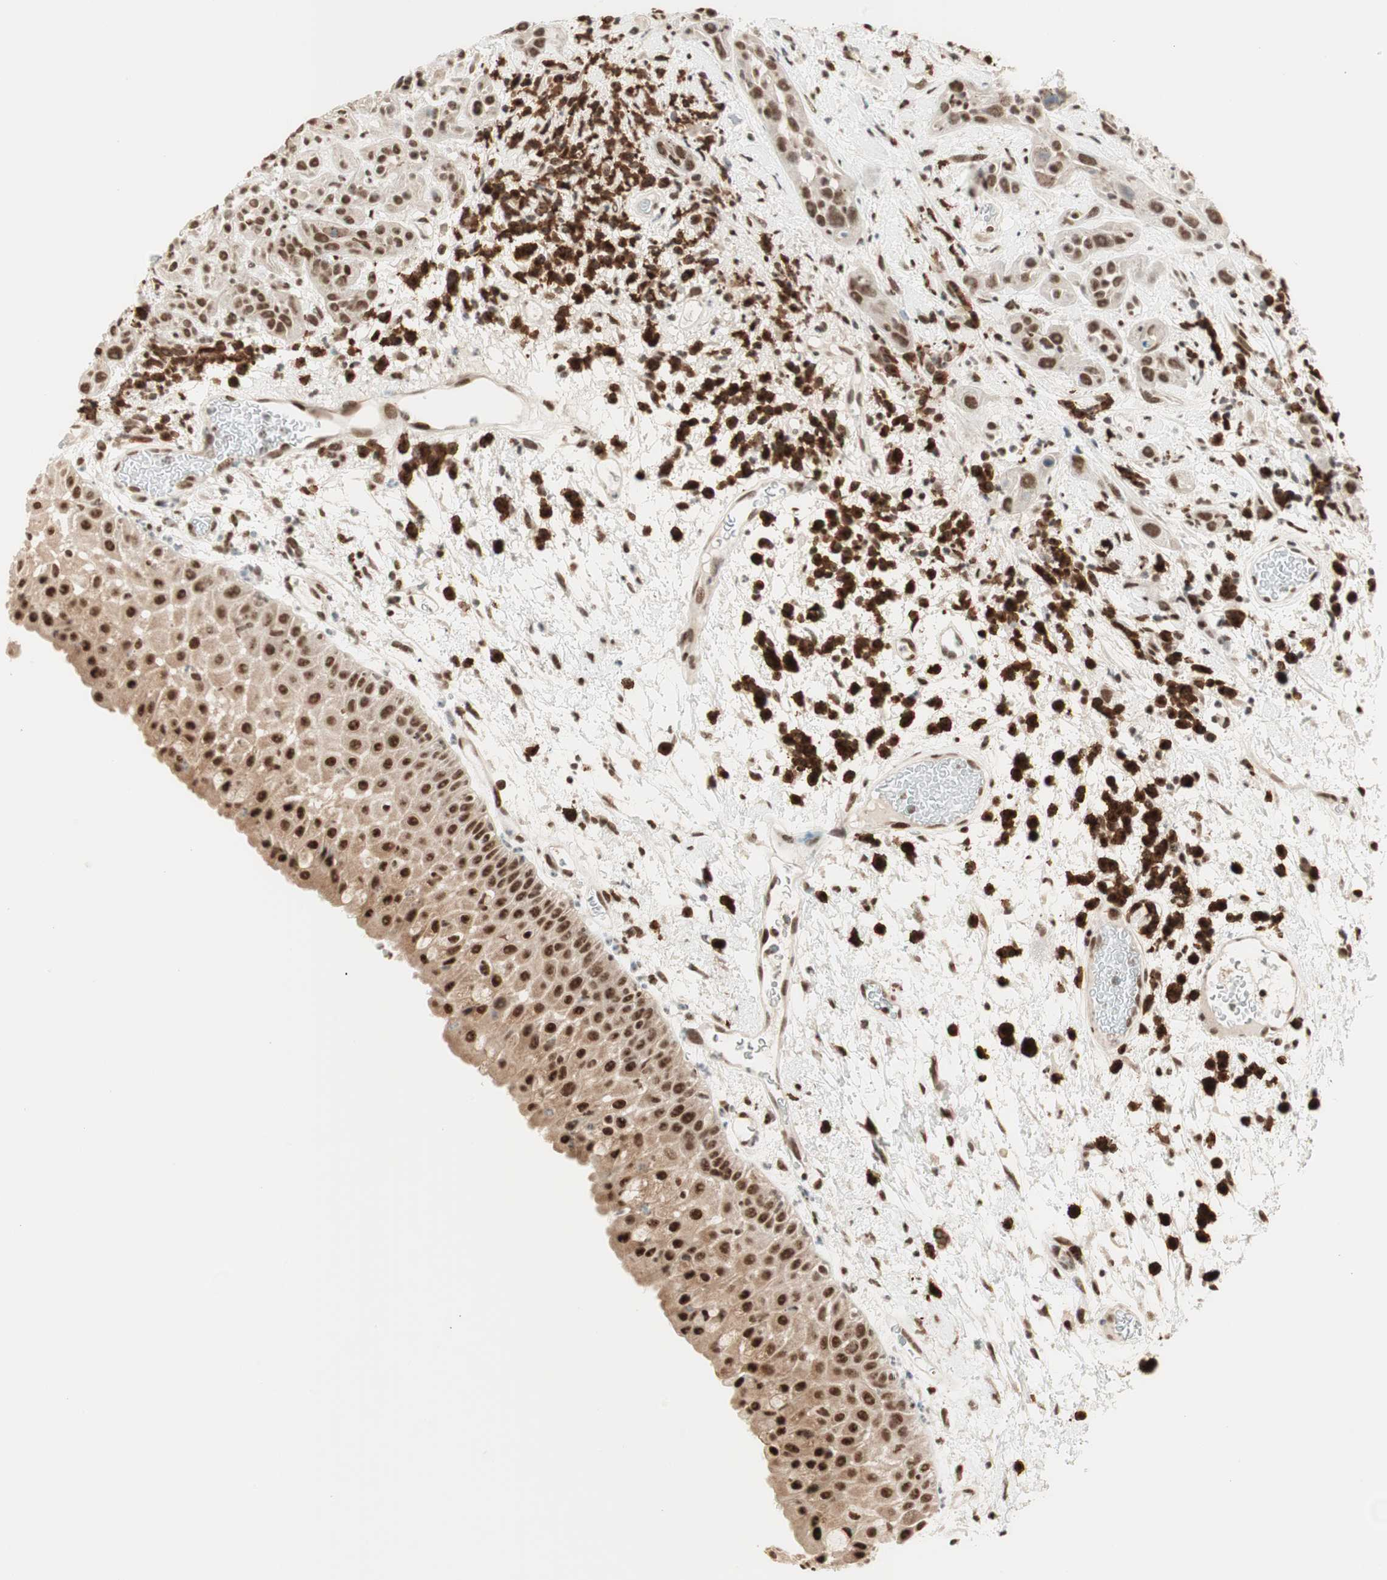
{"staining": {"intensity": "moderate", "quantity": ">75%", "location": "nuclear"}, "tissue": "head and neck cancer", "cell_type": "Tumor cells", "image_type": "cancer", "snomed": [{"axis": "morphology", "description": "Squamous cell carcinoma, NOS"}, {"axis": "topography", "description": "Head-Neck"}], "caption": "A brown stain shows moderate nuclear expression of a protein in human head and neck cancer tumor cells.", "gene": "SMARCE1", "patient": {"sex": "male", "age": 62}}